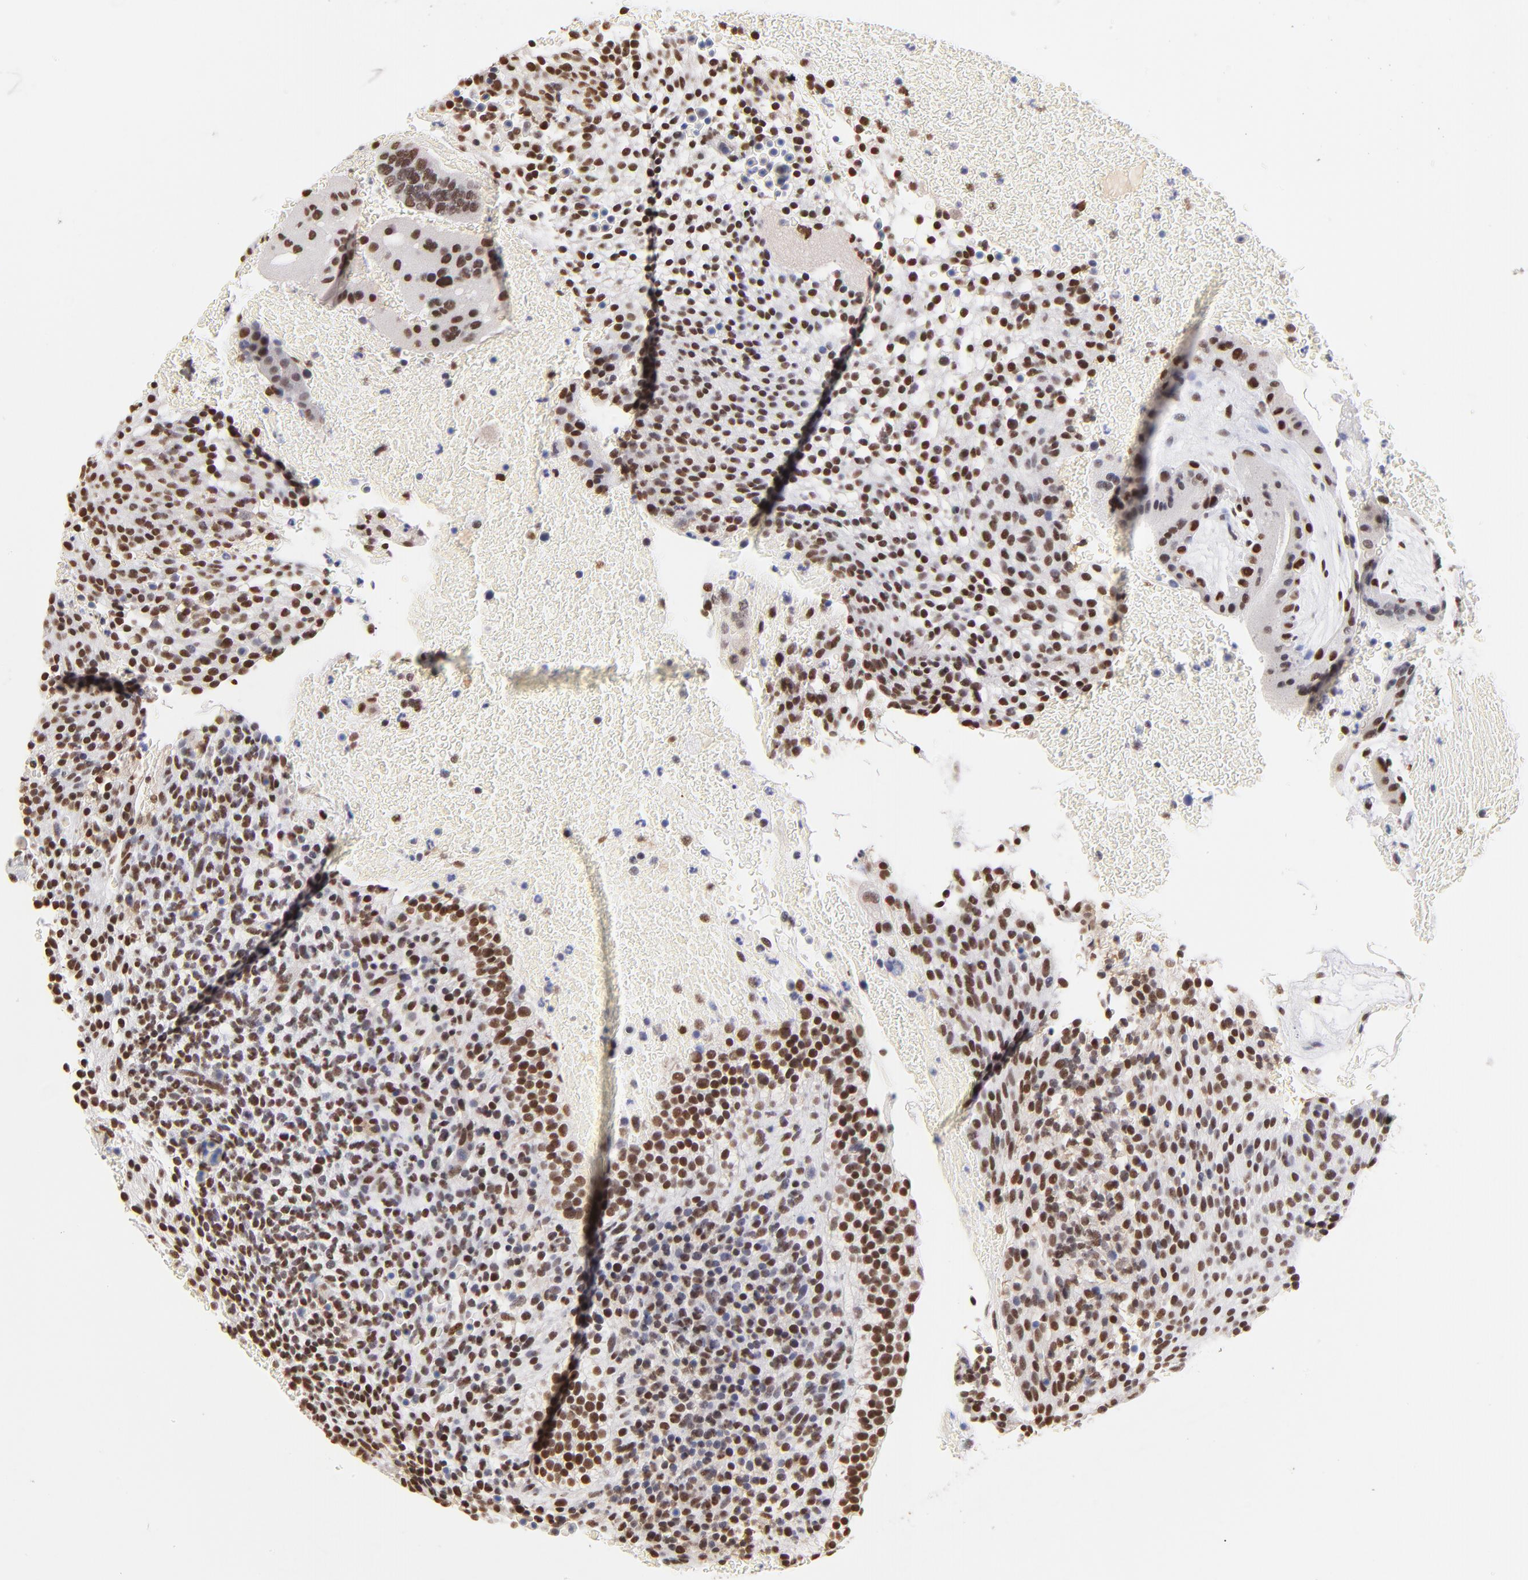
{"staining": {"intensity": "moderate", "quantity": "25%-75%", "location": "nuclear"}, "tissue": "placenta", "cell_type": "Decidual cells", "image_type": "normal", "snomed": [{"axis": "morphology", "description": "Normal tissue, NOS"}, {"axis": "topography", "description": "Placenta"}], "caption": "Normal placenta exhibits moderate nuclear expression in about 25%-75% of decidual cells The staining was performed using DAB to visualize the protein expression in brown, while the nuclei were stained in blue with hematoxylin (Magnification: 20x)..", "gene": "ZNF74", "patient": {"sex": "female", "age": 19}}